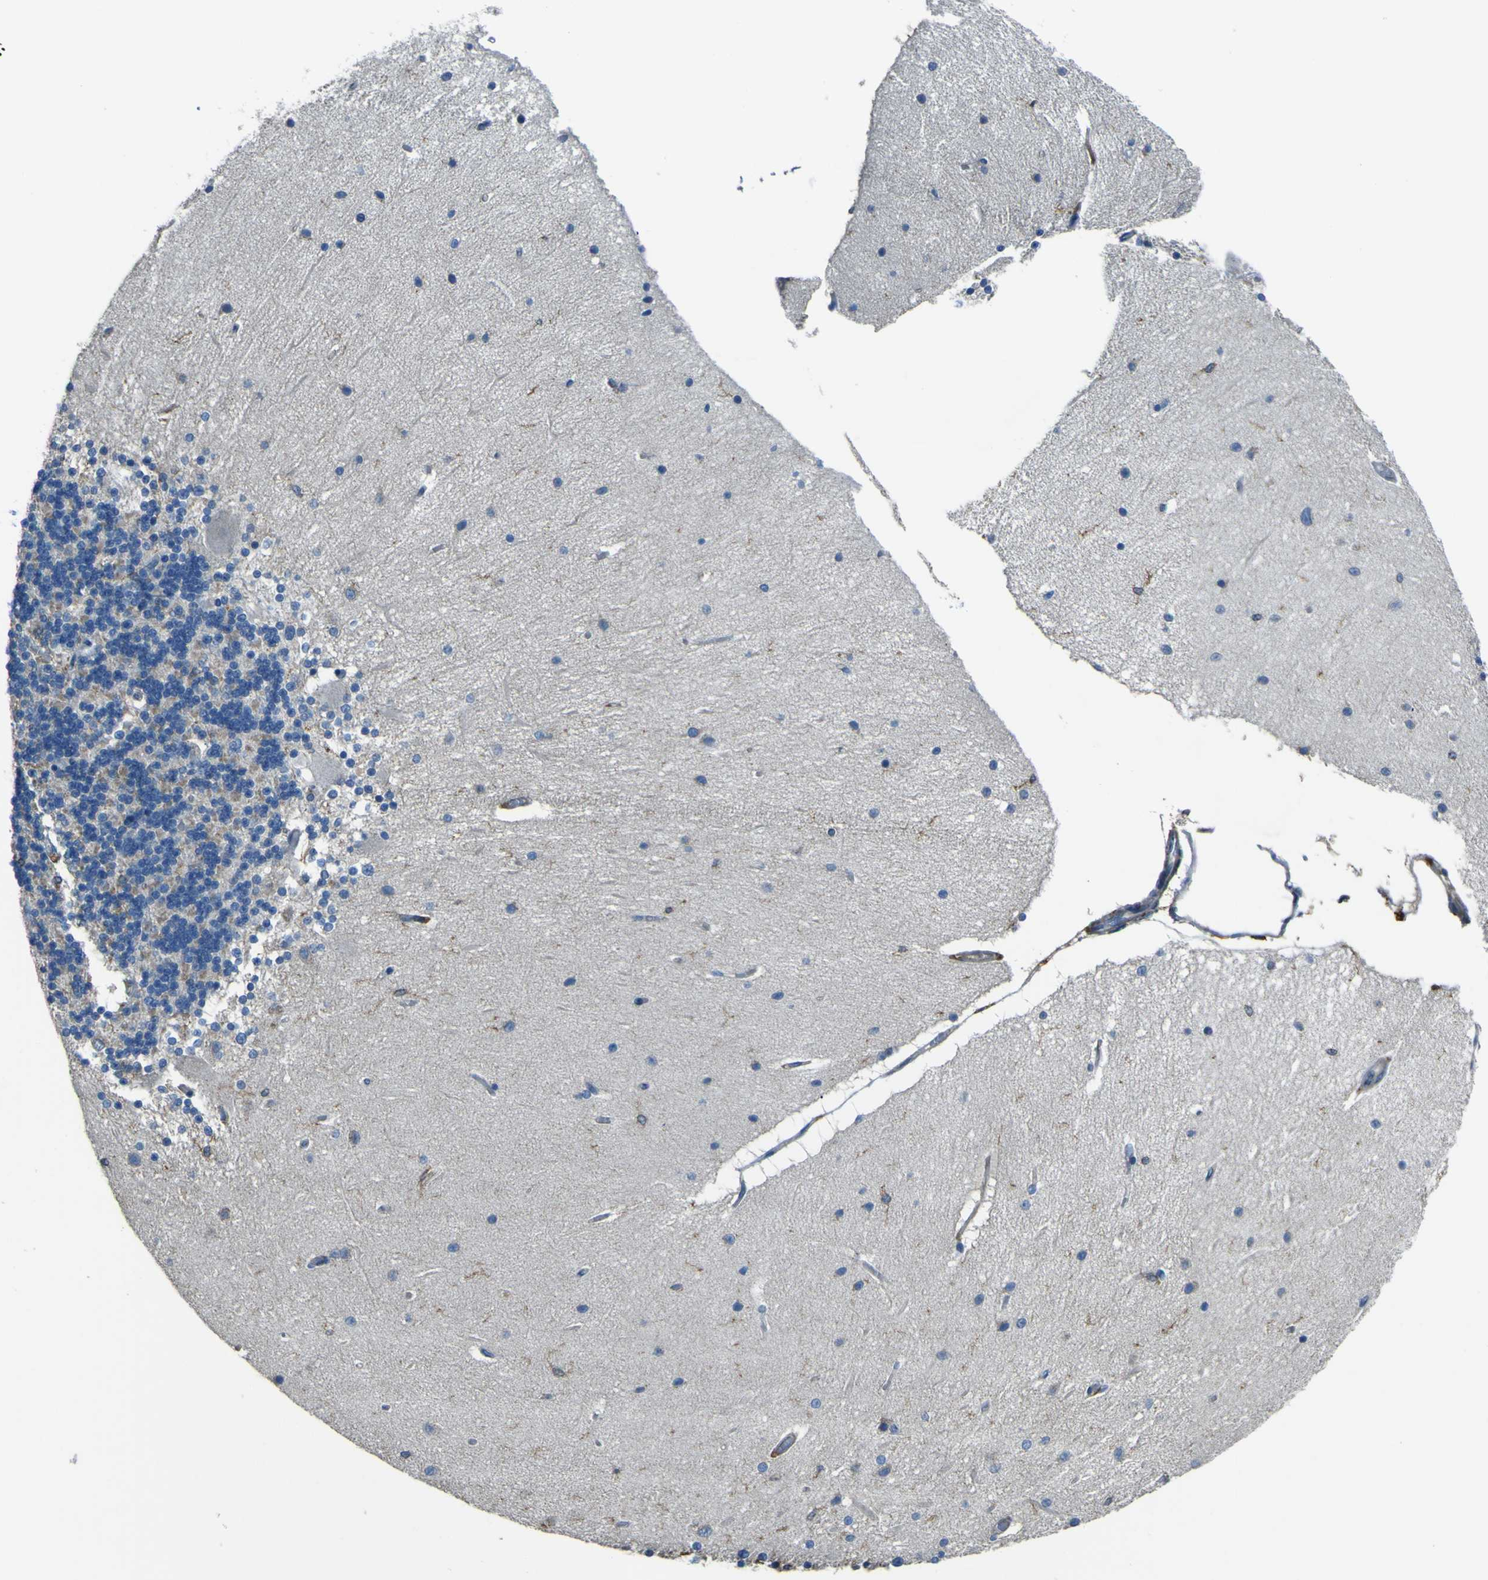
{"staining": {"intensity": "negative", "quantity": "none", "location": "none"}, "tissue": "cerebellum", "cell_type": "Cells in granular layer", "image_type": "normal", "snomed": [{"axis": "morphology", "description": "Normal tissue, NOS"}, {"axis": "topography", "description": "Cerebellum"}], "caption": "This photomicrograph is of normal cerebellum stained with immunohistochemistry to label a protein in brown with the nuclei are counter-stained blue. There is no staining in cells in granular layer.", "gene": "LAIR1", "patient": {"sex": "female", "age": 54}}